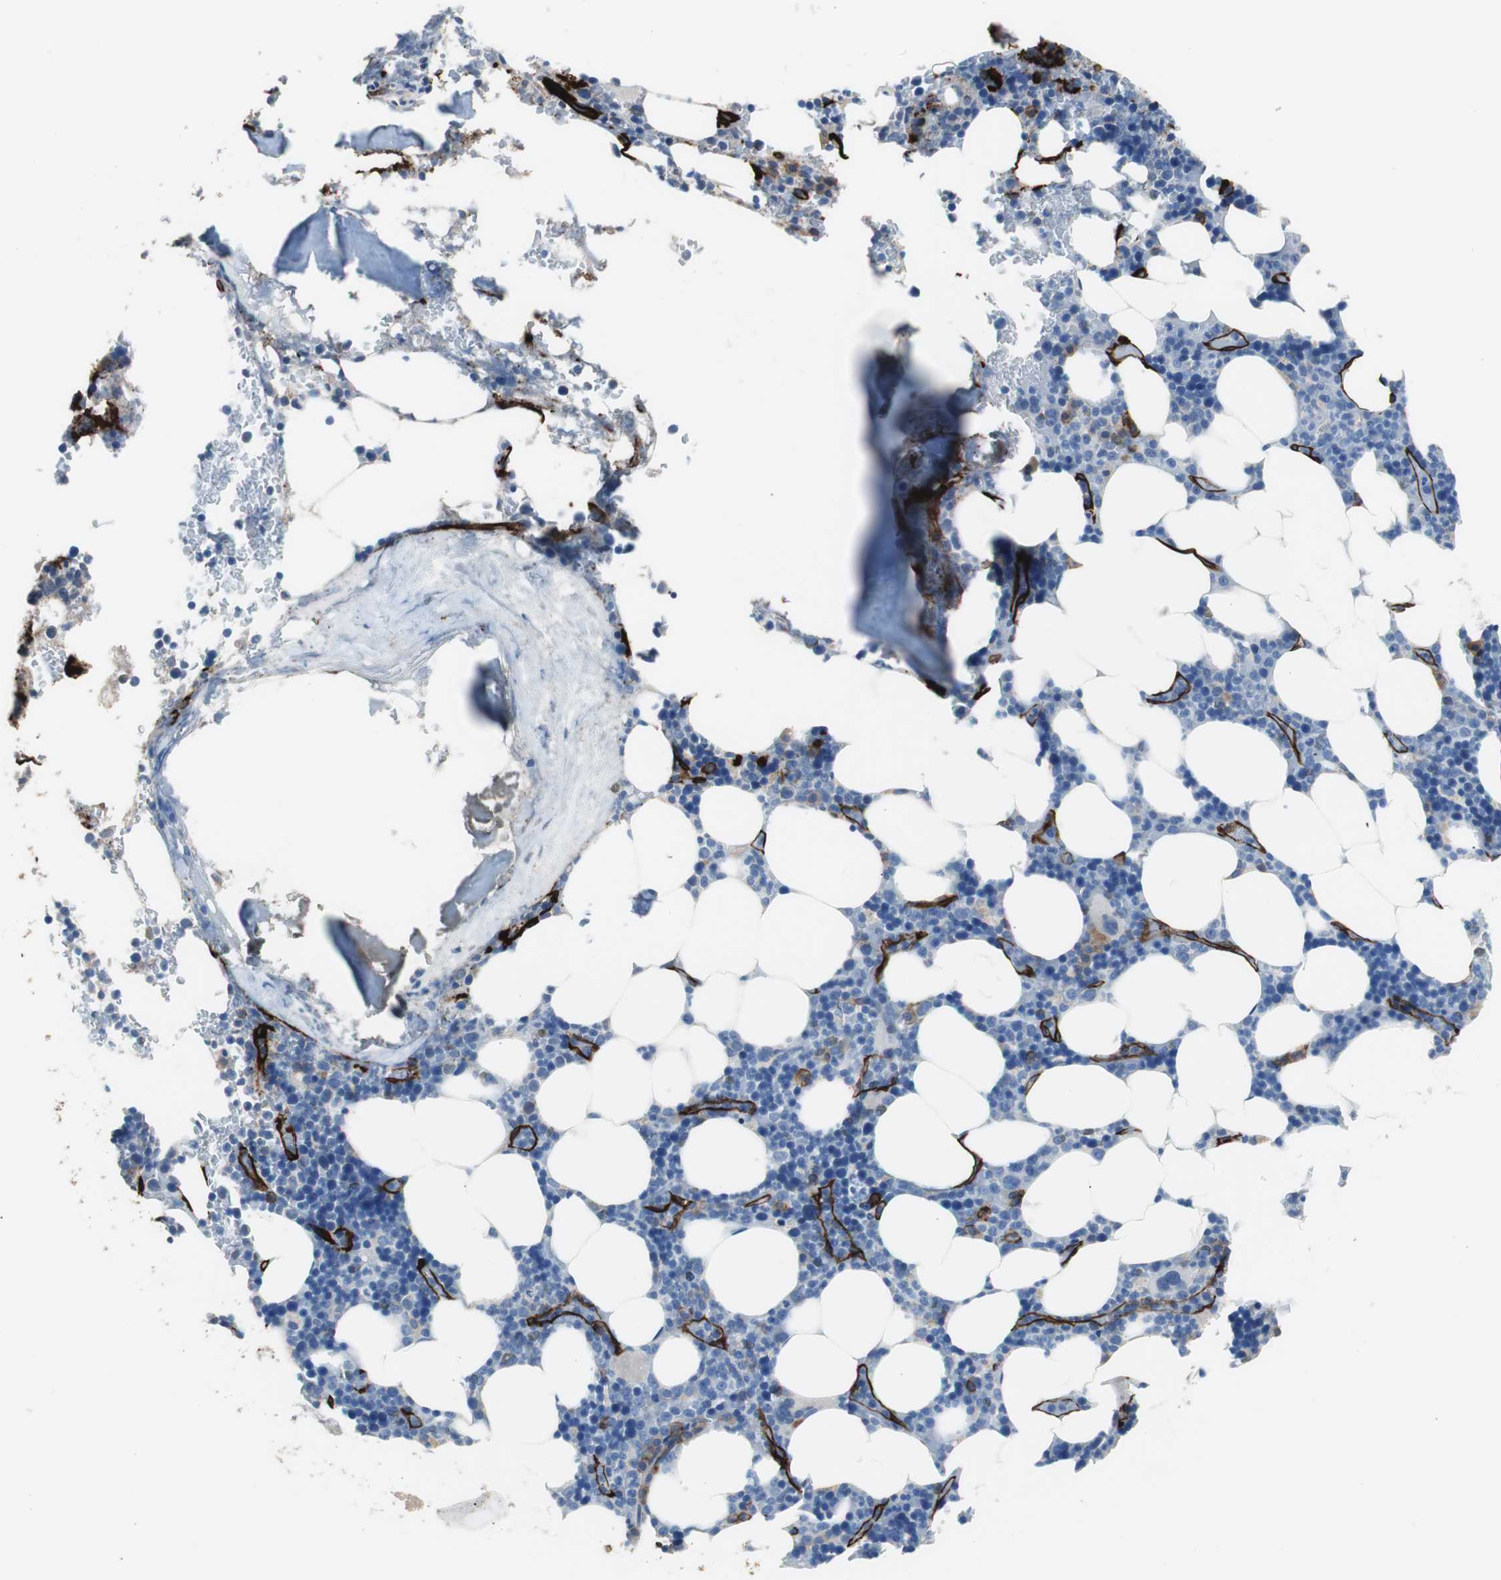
{"staining": {"intensity": "strong", "quantity": "<25%", "location": "cytoplasmic/membranous"}, "tissue": "bone marrow", "cell_type": "Hematopoietic cells", "image_type": "normal", "snomed": [{"axis": "morphology", "description": "Normal tissue, NOS"}, {"axis": "topography", "description": "Bone marrow"}], "caption": "High-power microscopy captured an IHC histopathology image of normal bone marrow, revealing strong cytoplasmic/membranous expression in about <25% of hematopoietic cells.", "gene": "FCGR2B", "patient": {"sex": "female", "age": 73}}